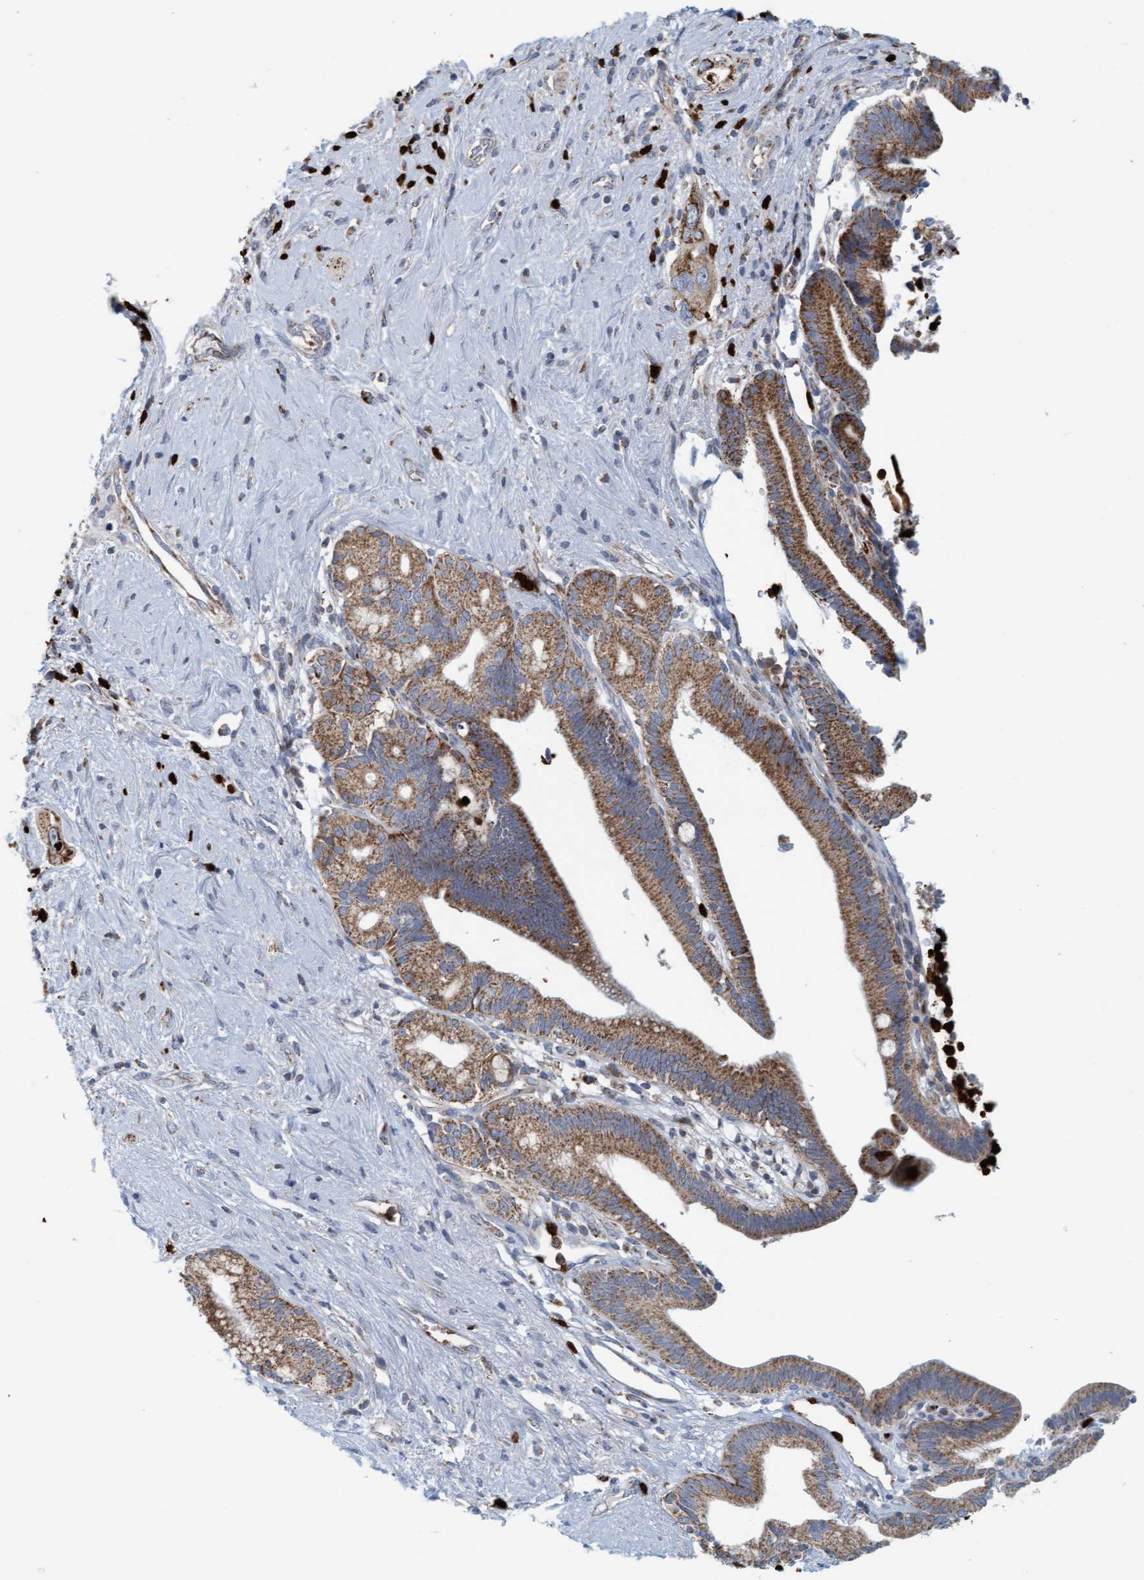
{"staining": {"intensity": "moderate", "quantity": "25%-75%", "location": "cytoplasmic/membranous"}, "tissue": "pancreatic cancer", "cell_type": "Tumor cells", "image_type": "cancer", "snomed": [{"axis": "morphology", "description": "Adenocarcinoma, NOS"}, {"axis": "topography", "description": "Pancreas"}], "caption": "Human pancreatic cancer stained with a brown dye exhibits moderate cytoplasmic/membranous positive expression in about 25%-75% of tumor cells.", "gene": "B9D1", "patient": {"sex": "male", "age": 59}}